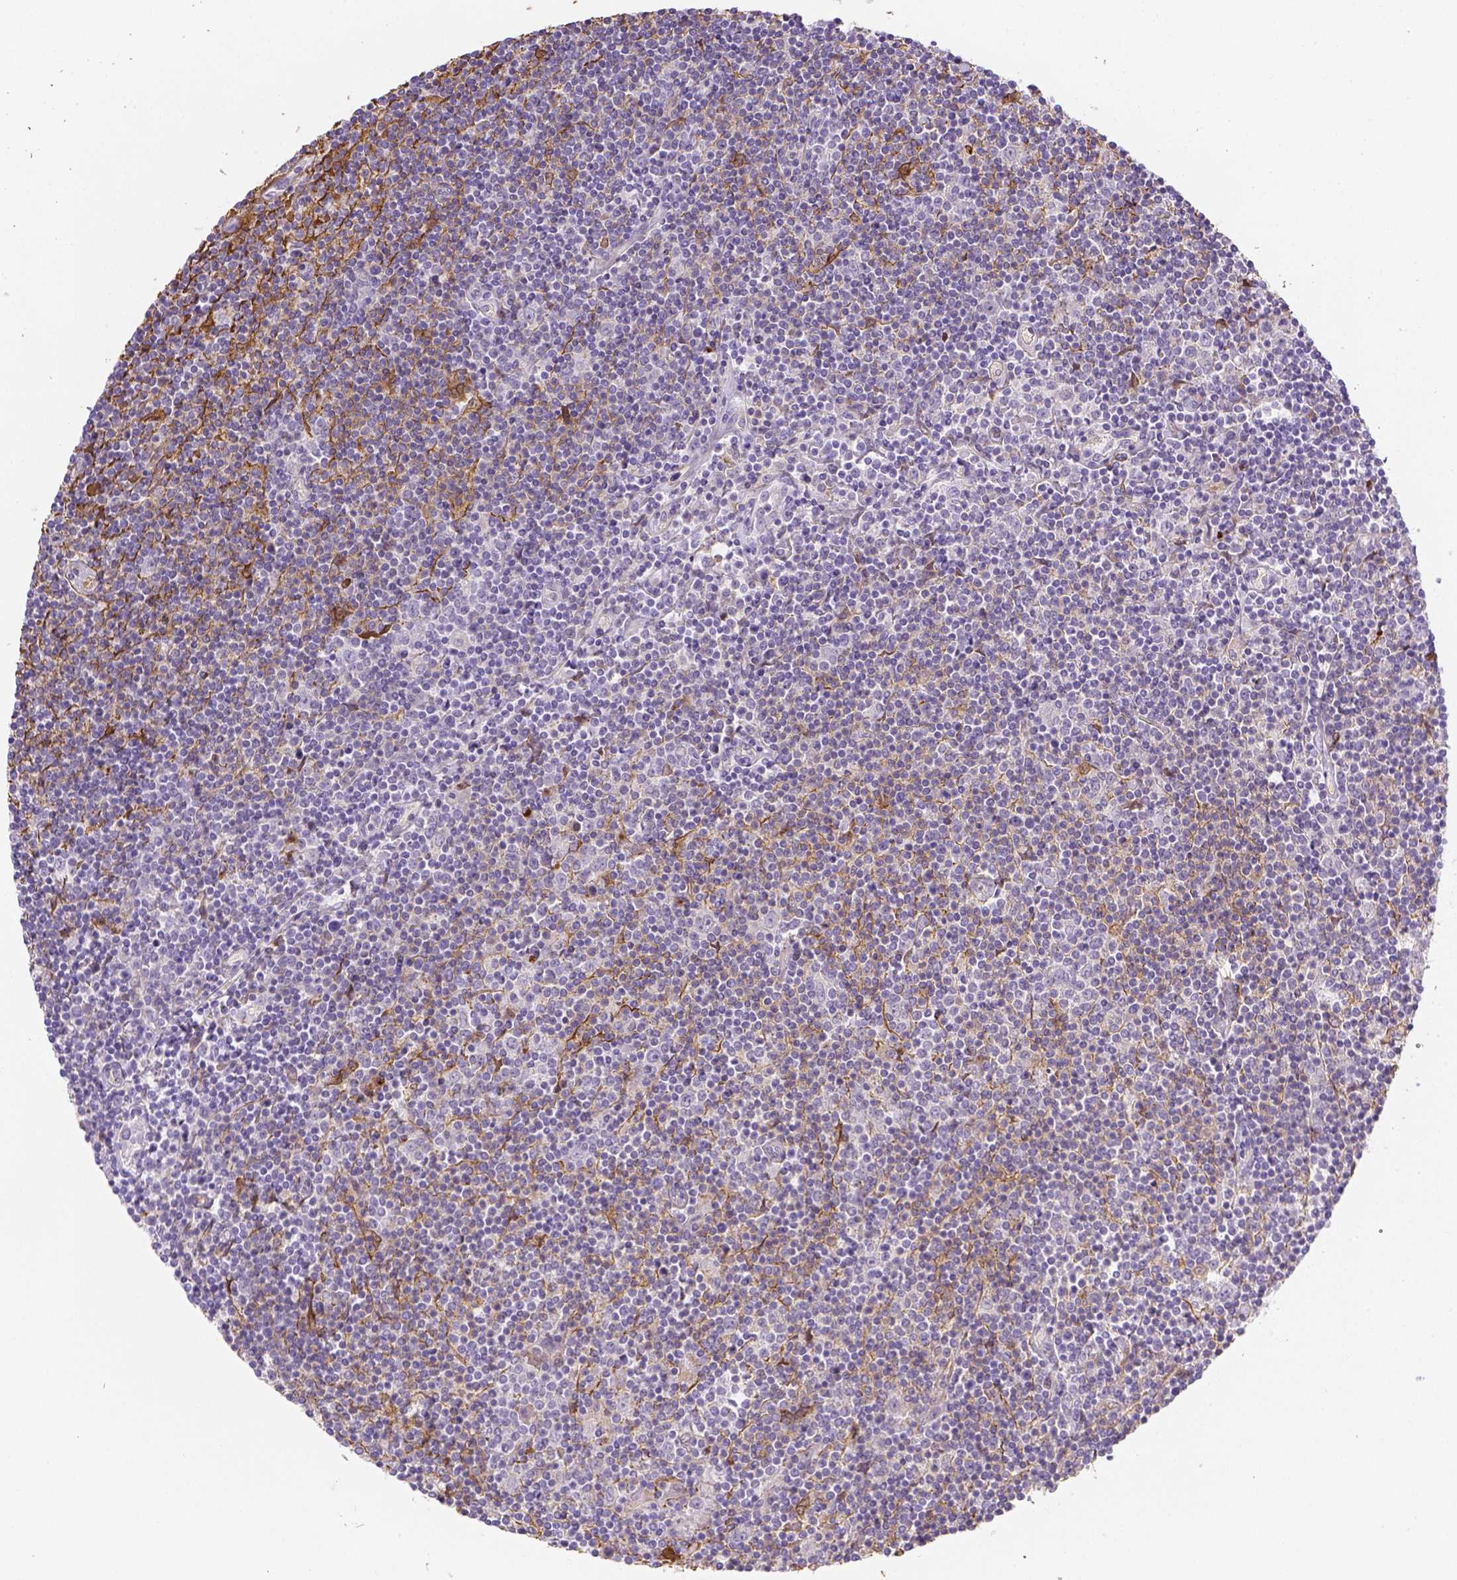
{"staining": {"intensity": "negative", "quantity": "none", "location": "none"}, "tissue": "lymphoma", "cell_type": "Tumor cells", "image_type": "cancer", "snomed": [{"axis": "morphology", "description": "Hodgkin's disease, NOS"}, {"axis": "topography", "description": "Lymph node"}], "caption": "Micrograph shows no protein positivity in tumor cells of lymphoma tissue. (DAB (3,3'-diaminobenzidine) immunohistochemistry (IHC) with hematoxylin counter stain).", "gene": "CACNB1", "patient": {"sex": "male", "age": 40}}